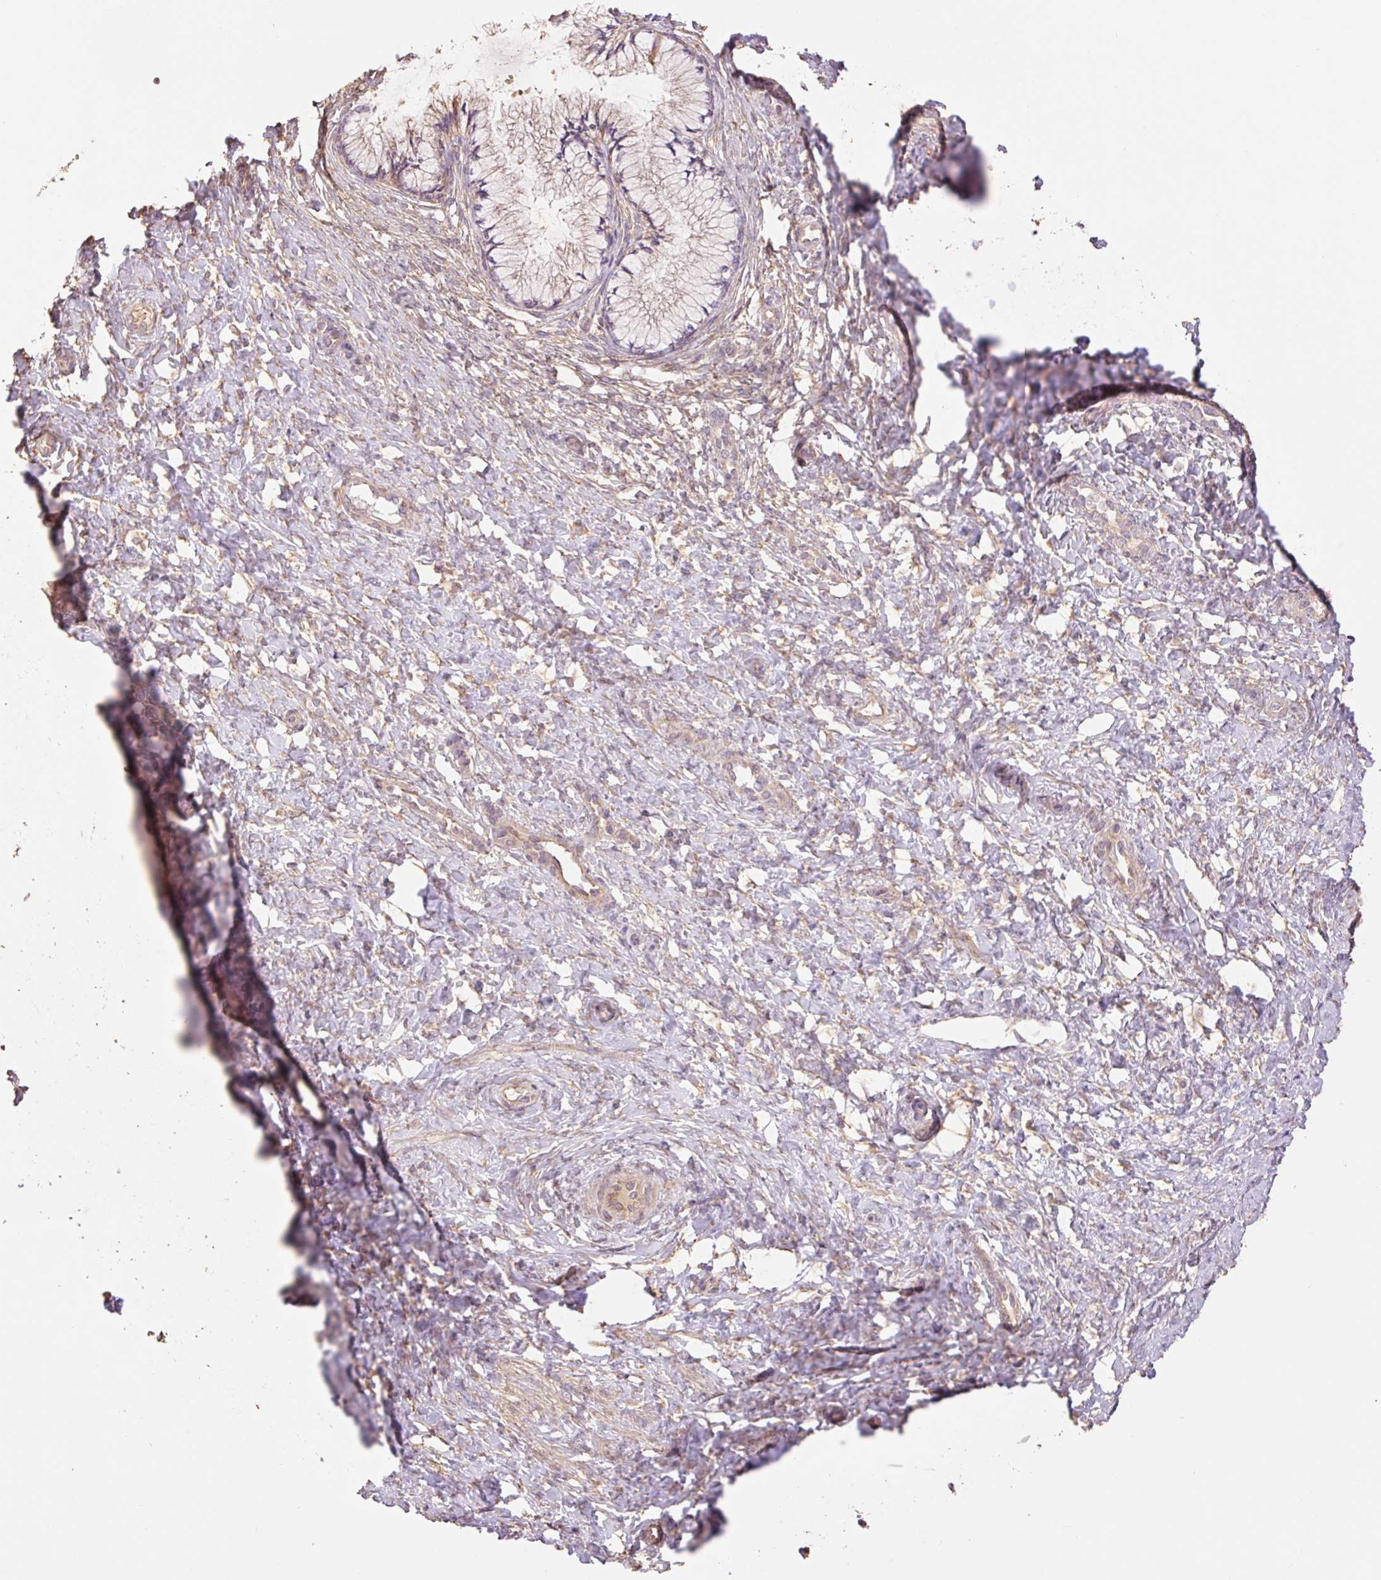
{"staining": {"intensity": "weak", "quantity": "<25%", "location": "cytoplasmic/membranous"}, "tissue": "cervix", "cell_type": "Glandular cells", "image_type": "normal", "snomed": [{"axis": "morphology", "description": "Normal tissue, NOS"}, {"axis": "topography", "description": "Cervix"}], "caption": "Cervix was stained to show a protein in brown. There is no significant staining in glandular cells. (Immunohistochemistry (ihc), brightfield microscopy, high magnification).", "gene": "DESI1", "patient": {"sex": "female", "age": 37}}